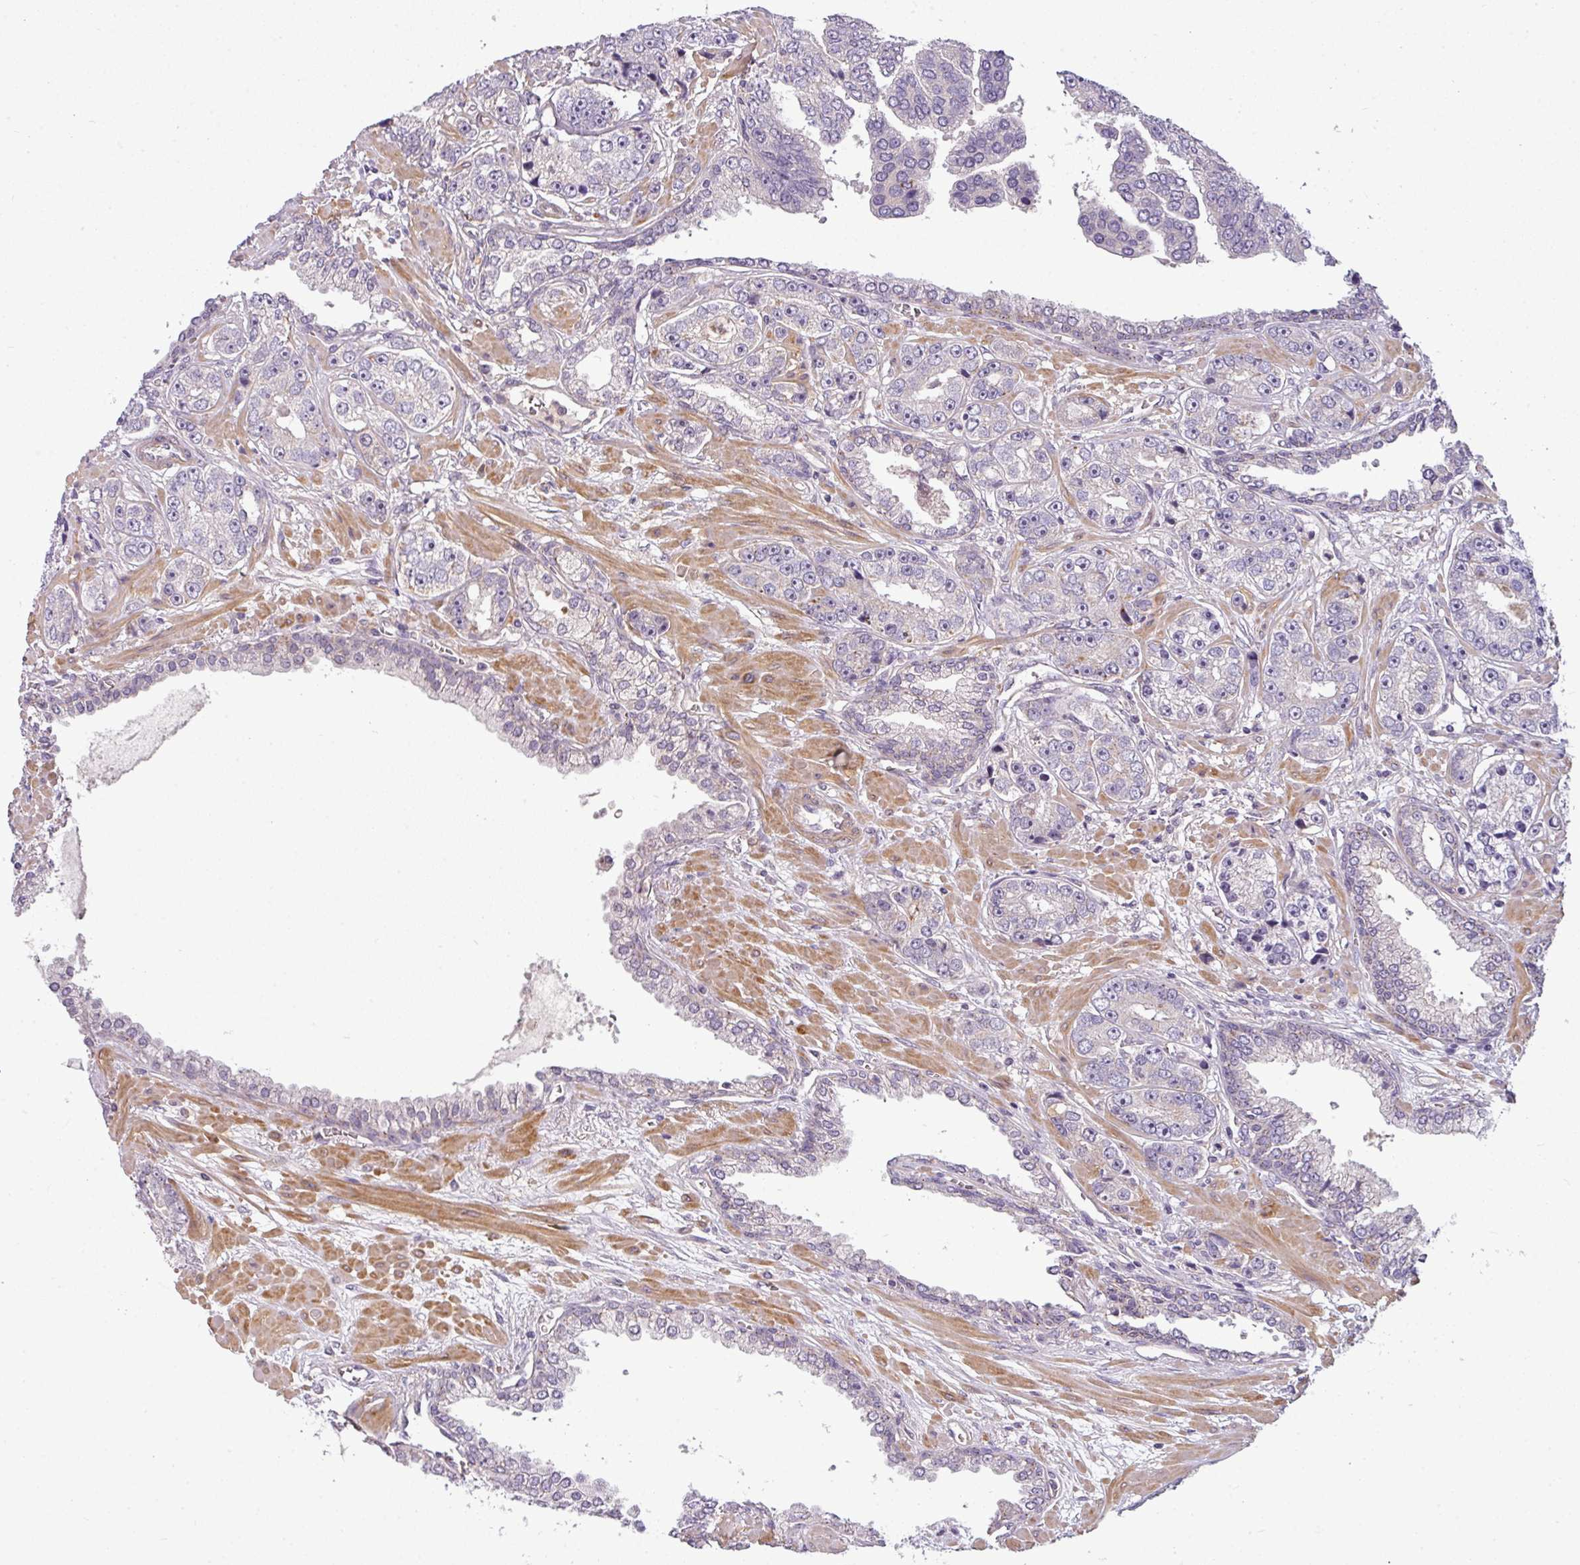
{"staining": {"intensity": "negative", "quantity": "none", "location": "none"}, "tissue": "prostate cancer", "cell_type": "Tumor cells", "image_type": "cancer", "snomed": [{"axis": "morphology", "description": "Adenocarcinoma, High grade"}, {"axis": "topography", "description": "Prostate"}], "caption": "Immunohistochemistry (IHC) histopathology image of neoplastic tissue: adenocarcinoma (high-grade) (prostate) stained with DAB (3,3'-diaminobenzidine) displays no significant protein staining in tumor cells.", "gene": "ZNF35", "patient": {"sex": "male", "age": 71}}